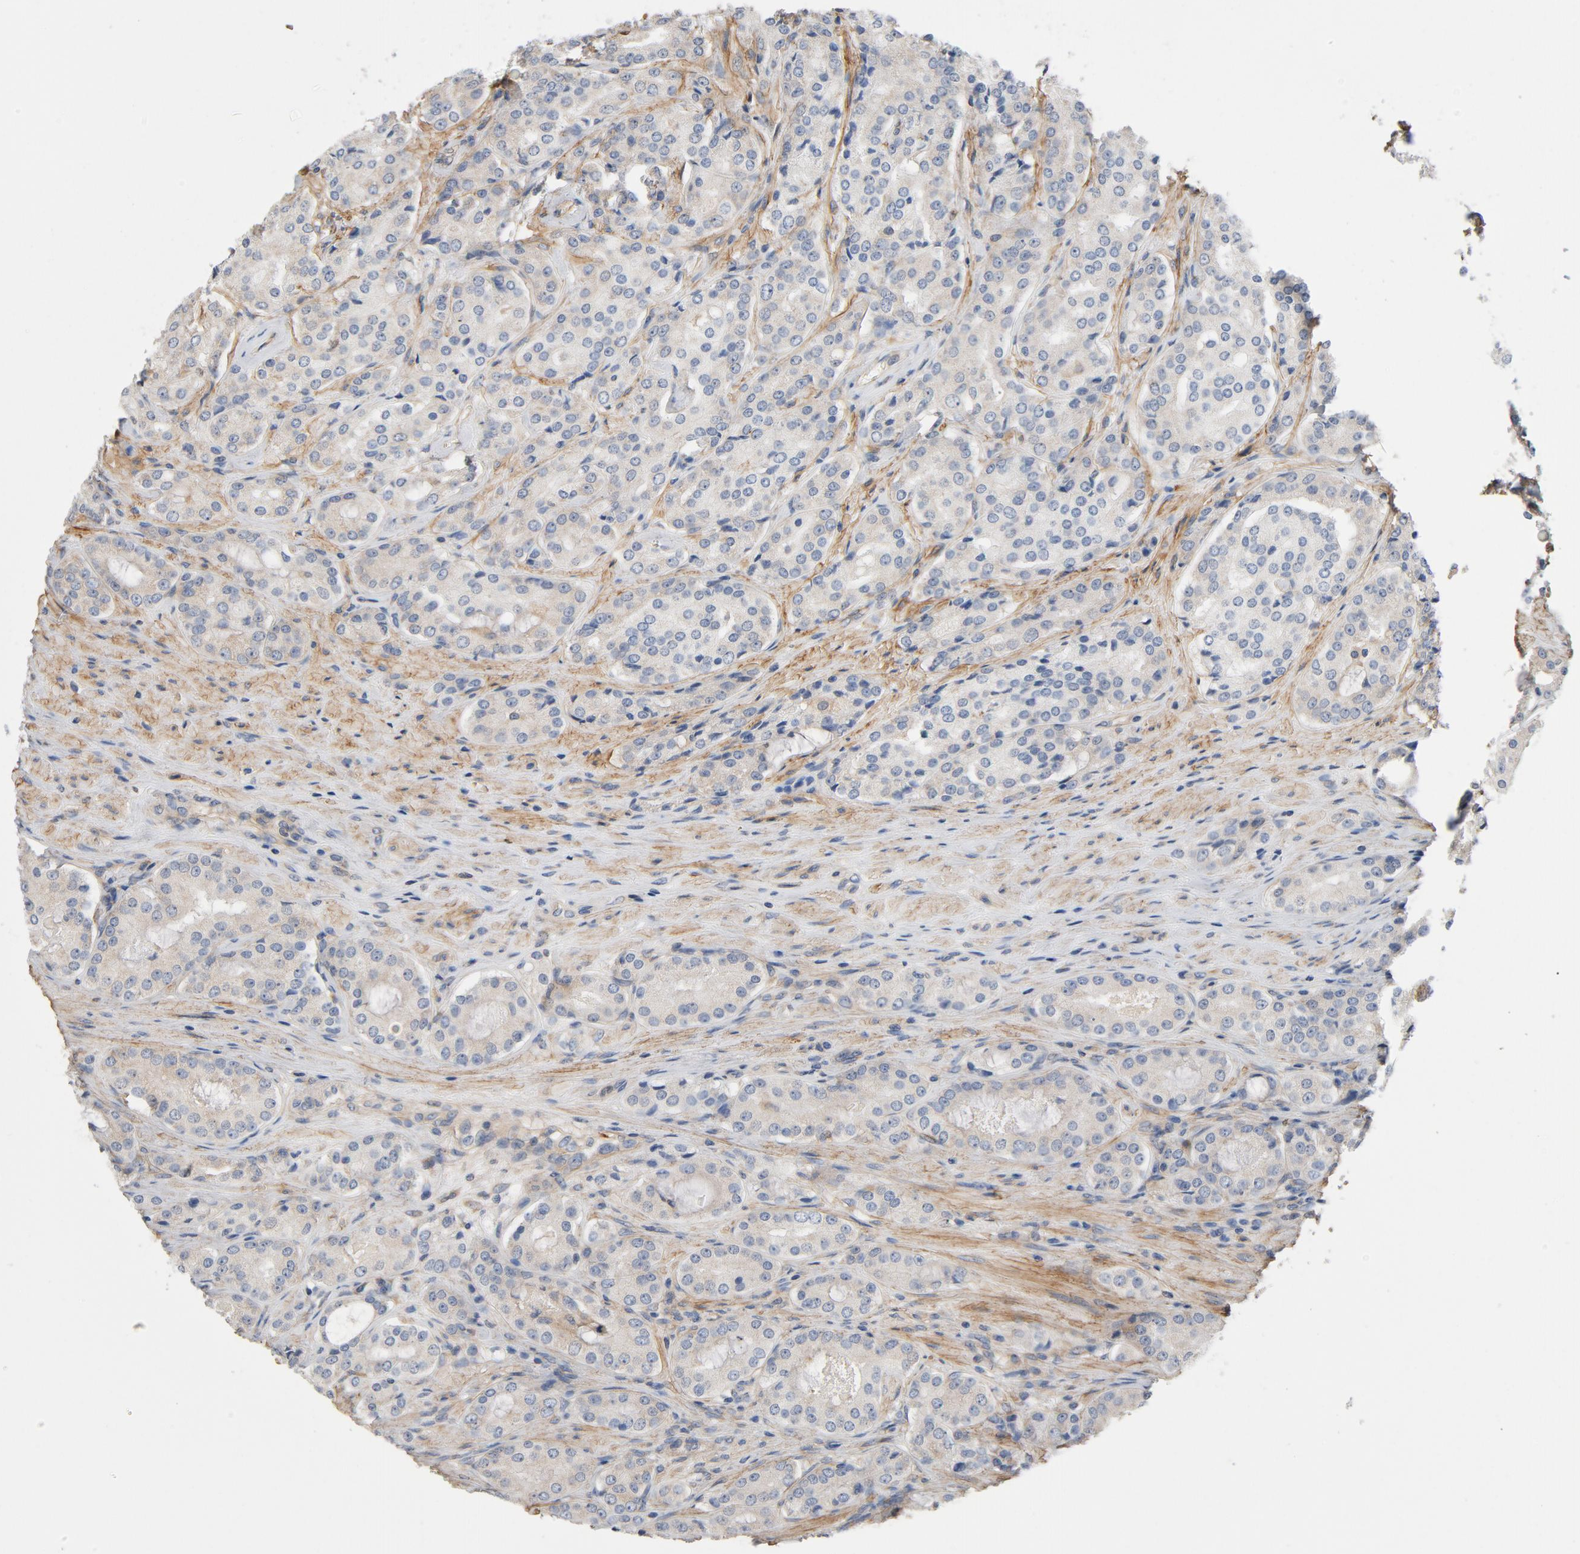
{"staining": {"intensity": "weak", "quantity": "25%-75%", "location": "cytoplasmic/membranous"}, "tissue": "prostate cancer", "cell_type": "Tumor cells", "image_type": "cancer", "snomed": [{"axis": "morphology", "description": "Adenocarcinoma, High grade"}, {"axis": "topography", "description": "Prostate"}], "caption": "High-grade adenocarcinoma (prostate) stained with DAB (3,3'-diaminobenzidine) immunohistochemistry displays low levels of weak cytoplasmic/membranous staining in about 25%-75% of tumor cells. (IHC, brightfield microscopy, high magnification).", "gene": "ILK", "patient": {"sex": "male", "age": 72}}